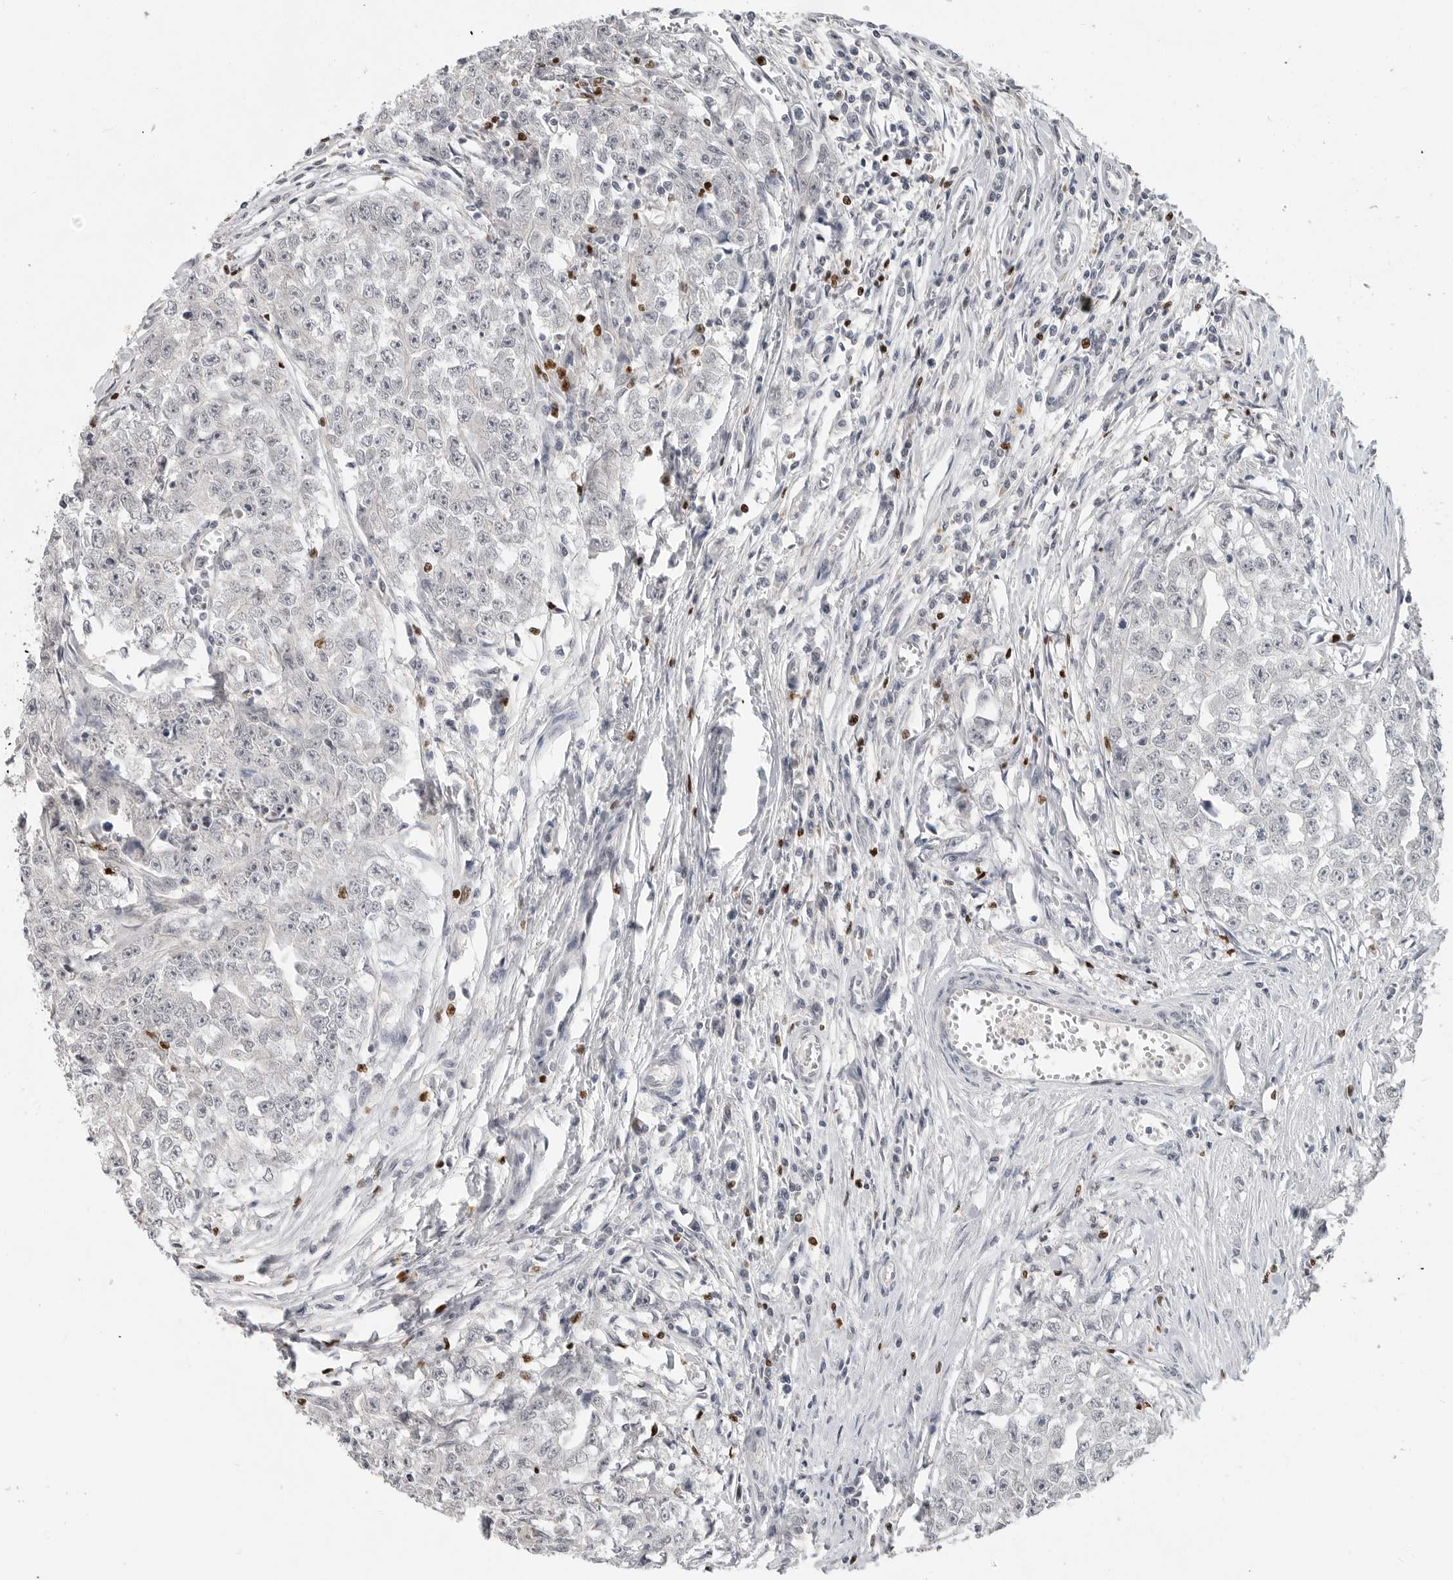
{"staining": {"intensity": "negative", "quantity": "none", "location": "none"}, "tissue": "testis cancer", "cell_type": "Tumor cells", "image_type": "cancer", "snomed": [{"axis": "morphology", "description": "Seminoma, NOS"}, {"axis": "morphology", "description": "Carcinoma, Embryonal, NOS"}, {"axis": "topography", "description": "Testis"}], "caption": "This is an immunohistochemistry image of testis seminoma. There is no staining in tumor cells.", "gene": "FOXP3", "patient": {"sex": "male", "age": 43}}